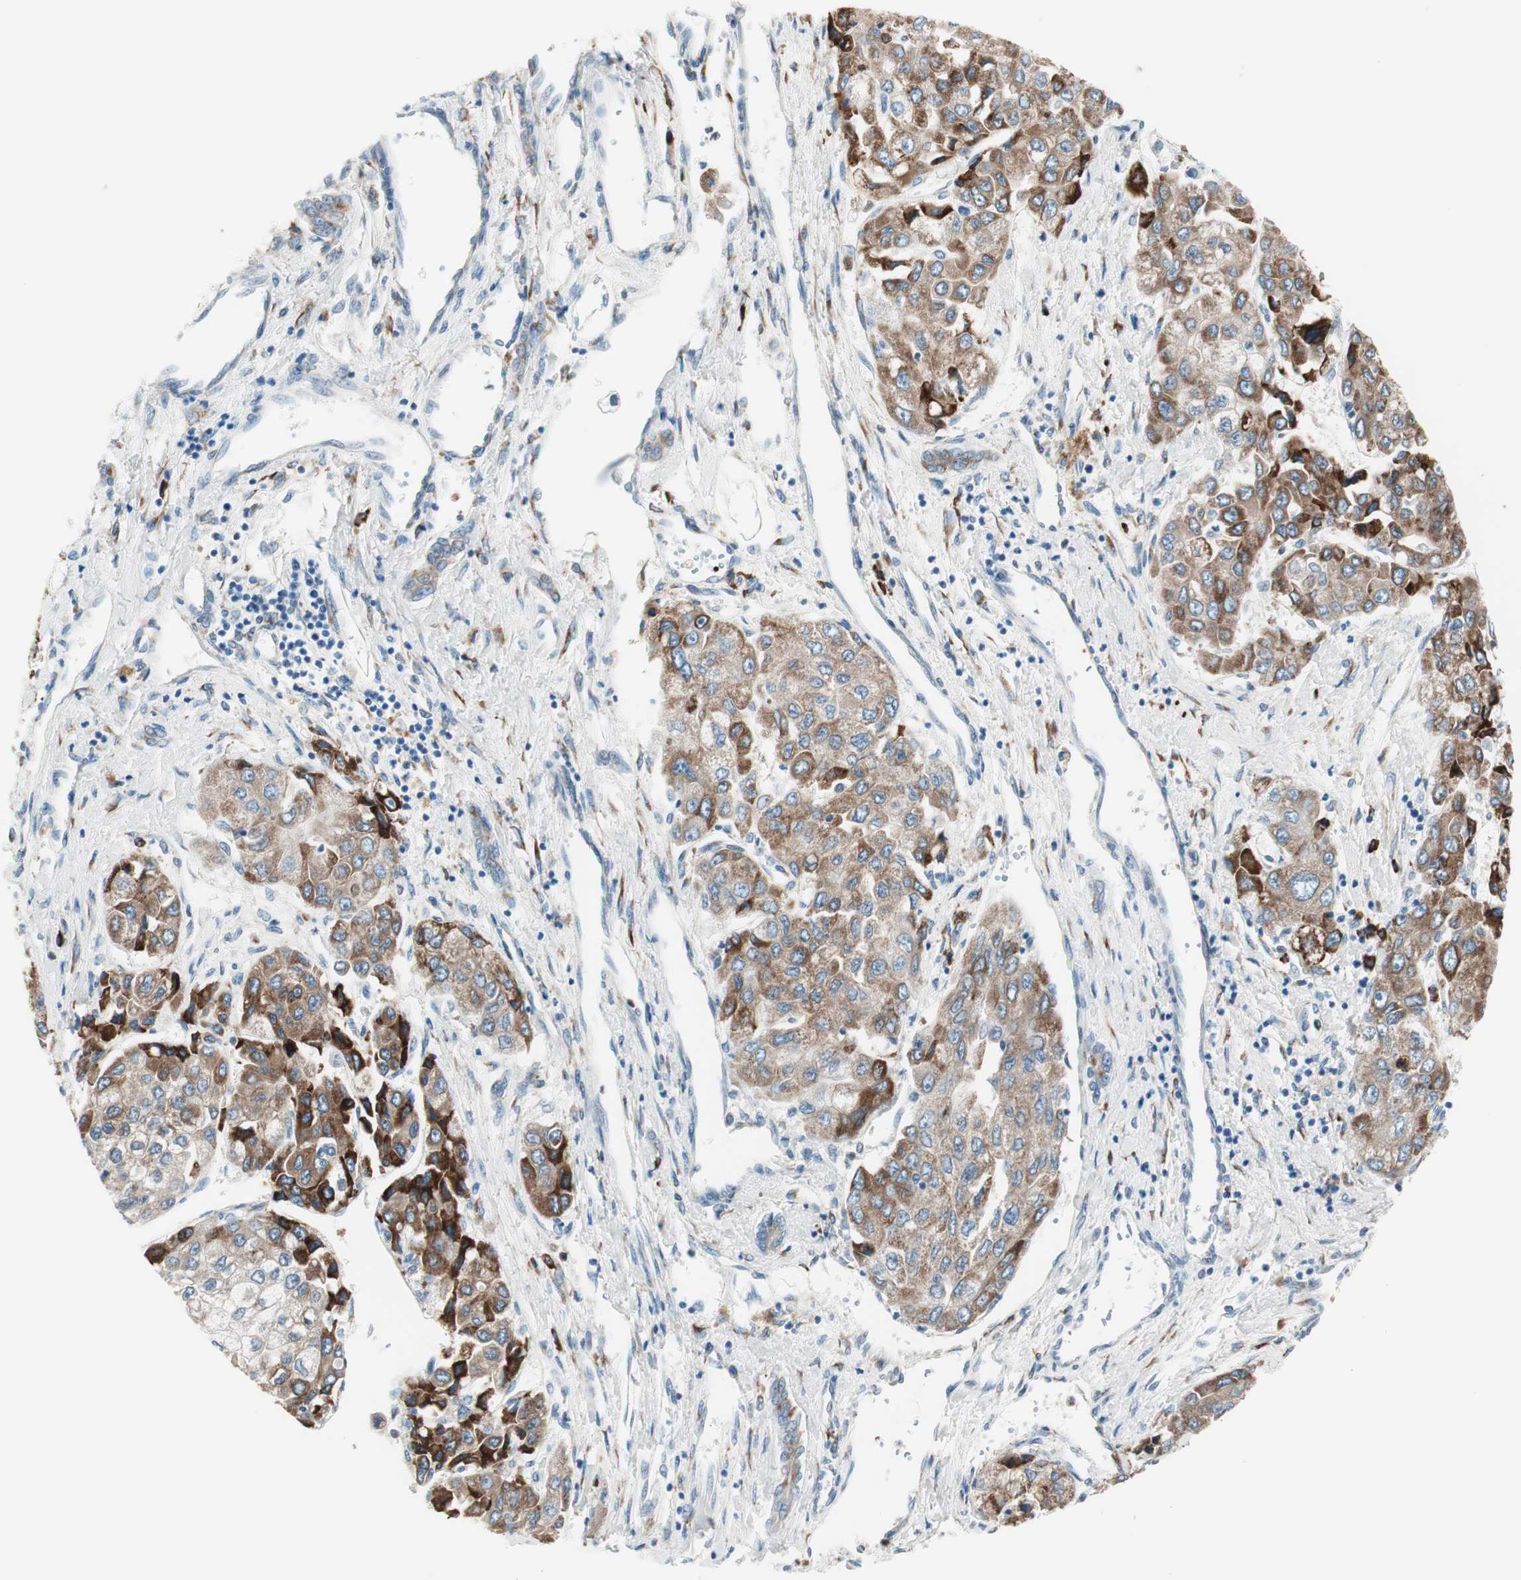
{"staining": {"intensity": "moderate", "quantity": ">75%", "location": "cytoplasmic/membranous"}, "tissue": "liver cancer", "cell_type": "Tumor cells", "image_type": "cancer", "snomed": [{"axis": "morphology", "description": "Carcinoma, Hepatocellular, NOS"}, {"axis": "topography", "description": "Liver"}], "caption": "Immunohistochemistry (DAB (3,3'-diaminobenzidine)) staining of human liver hepatocellular carcinoma demonstrates moderate cytoplasmic/membranous protein positivity in about >75% of tumor cells.", "gene": "P4HTM", "patient": {"sex": "female", "age": 66}}